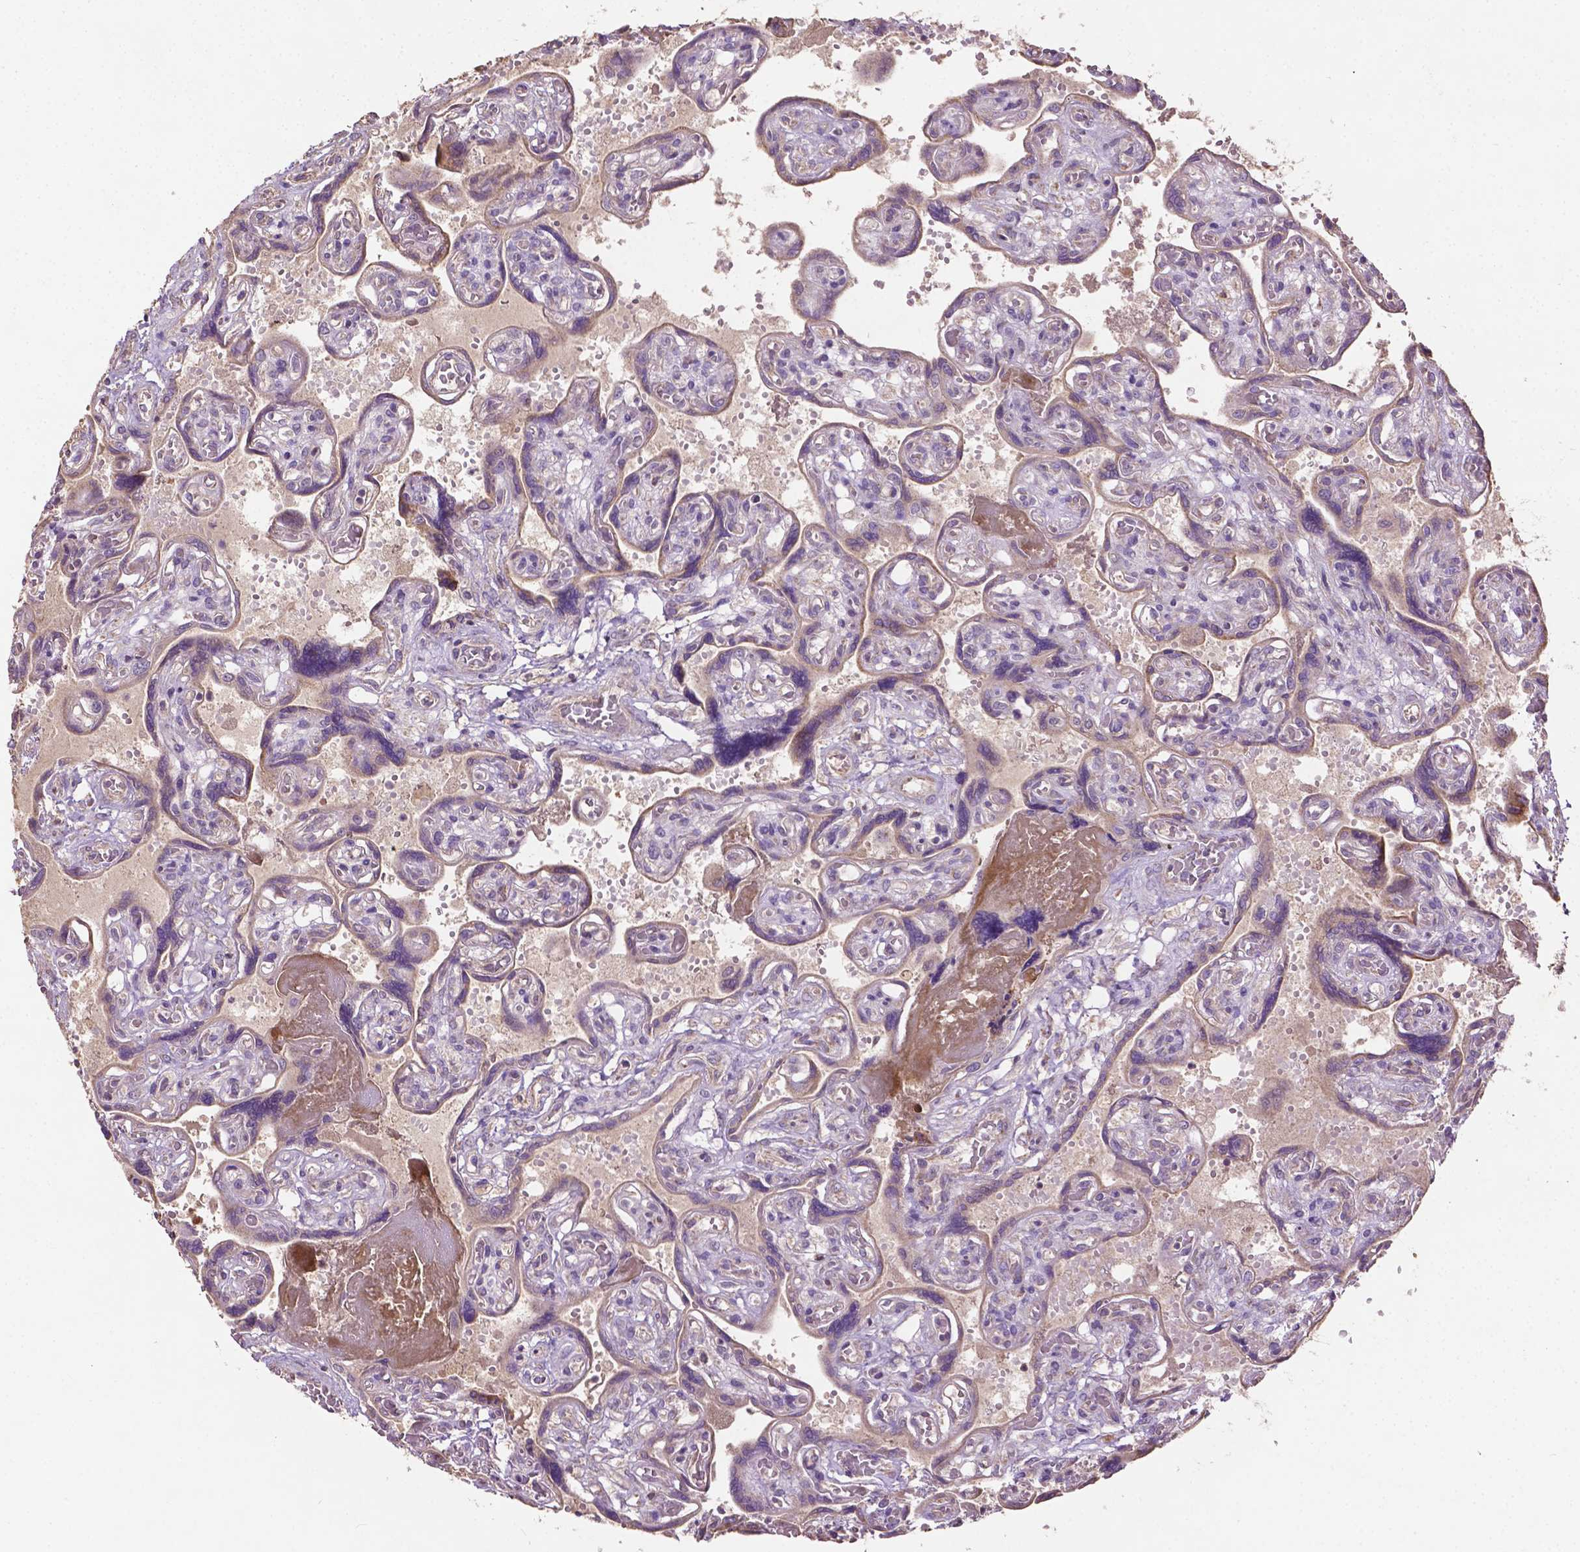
{"staining": {"intensity": "moderate", "quantity": "25%-75%", "location": "cytoplasmic/membranous,nuclear"}, "tissue": "placenta", "cell_type": "Decidual cells", "image_type": "normal", "snomed": [{"axis": "morphology", "description": "Normal tissue, NOS"}, {"axis": "topography", "description": "Placenta"}], "caption": "Protein staining exhibits moderate cytoplasmic/membranous,nuclear positivity in approximately 25%-75% of decidual cells in unremarkable placenta.", "gene": "LRR1", "patient": {"sex": "female", "age": 32}}